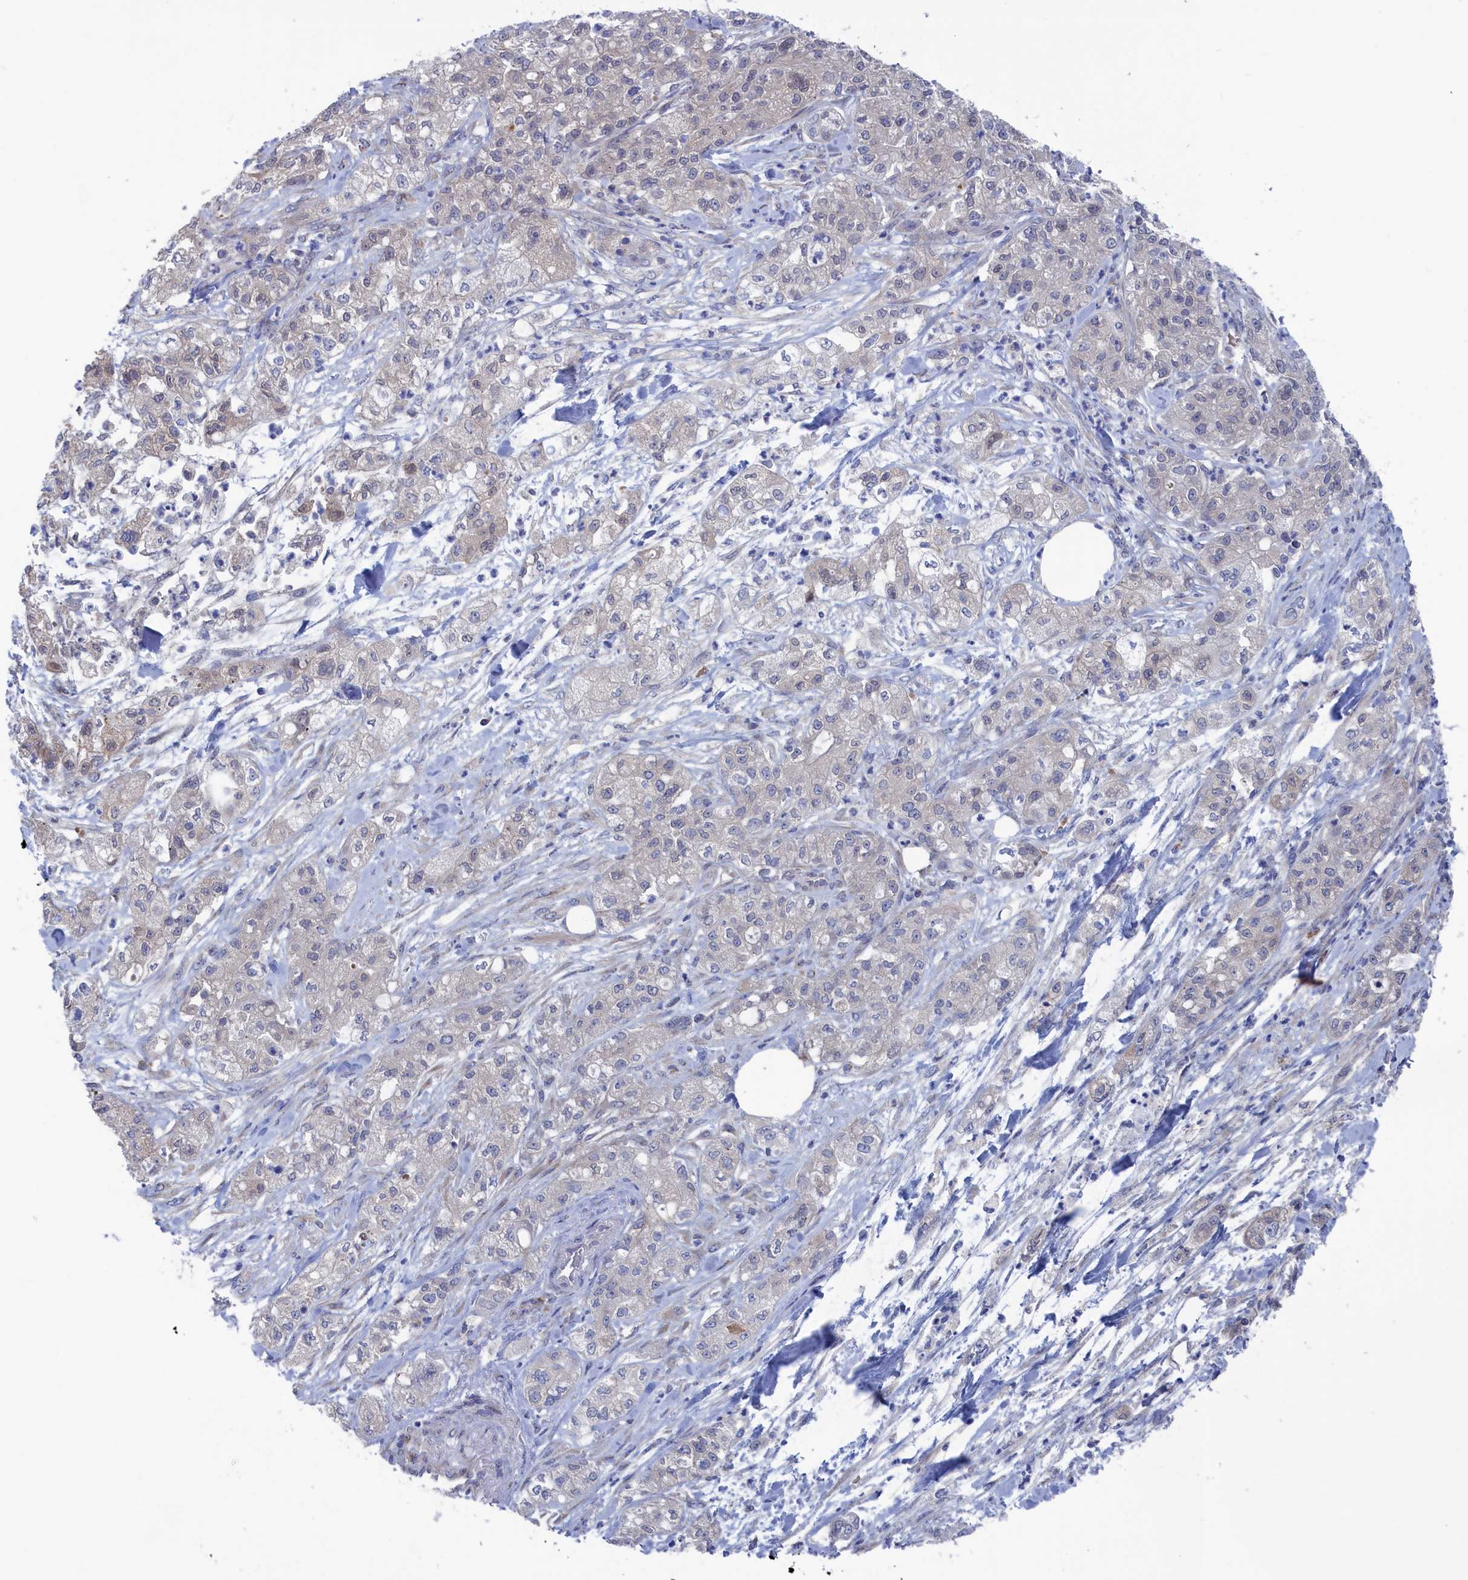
{"staining": {"intensity": "negative", "quantity": "none", "location": "none"}, "tissue": "pancreatic cancer", "cell_type": "Tumor cells", "image_type": "cancer", "snomed": [{"axis": "morphology", "description": "Adenocarcinoma, NOS"}, {"axis": "topography", "description": "Pancreas"}], "caption": "Tumor cells are negative for protein expression in human pancreatic cancer.", "gene": "NUTF2", "patient": {"sex": "female", "age": 78}}